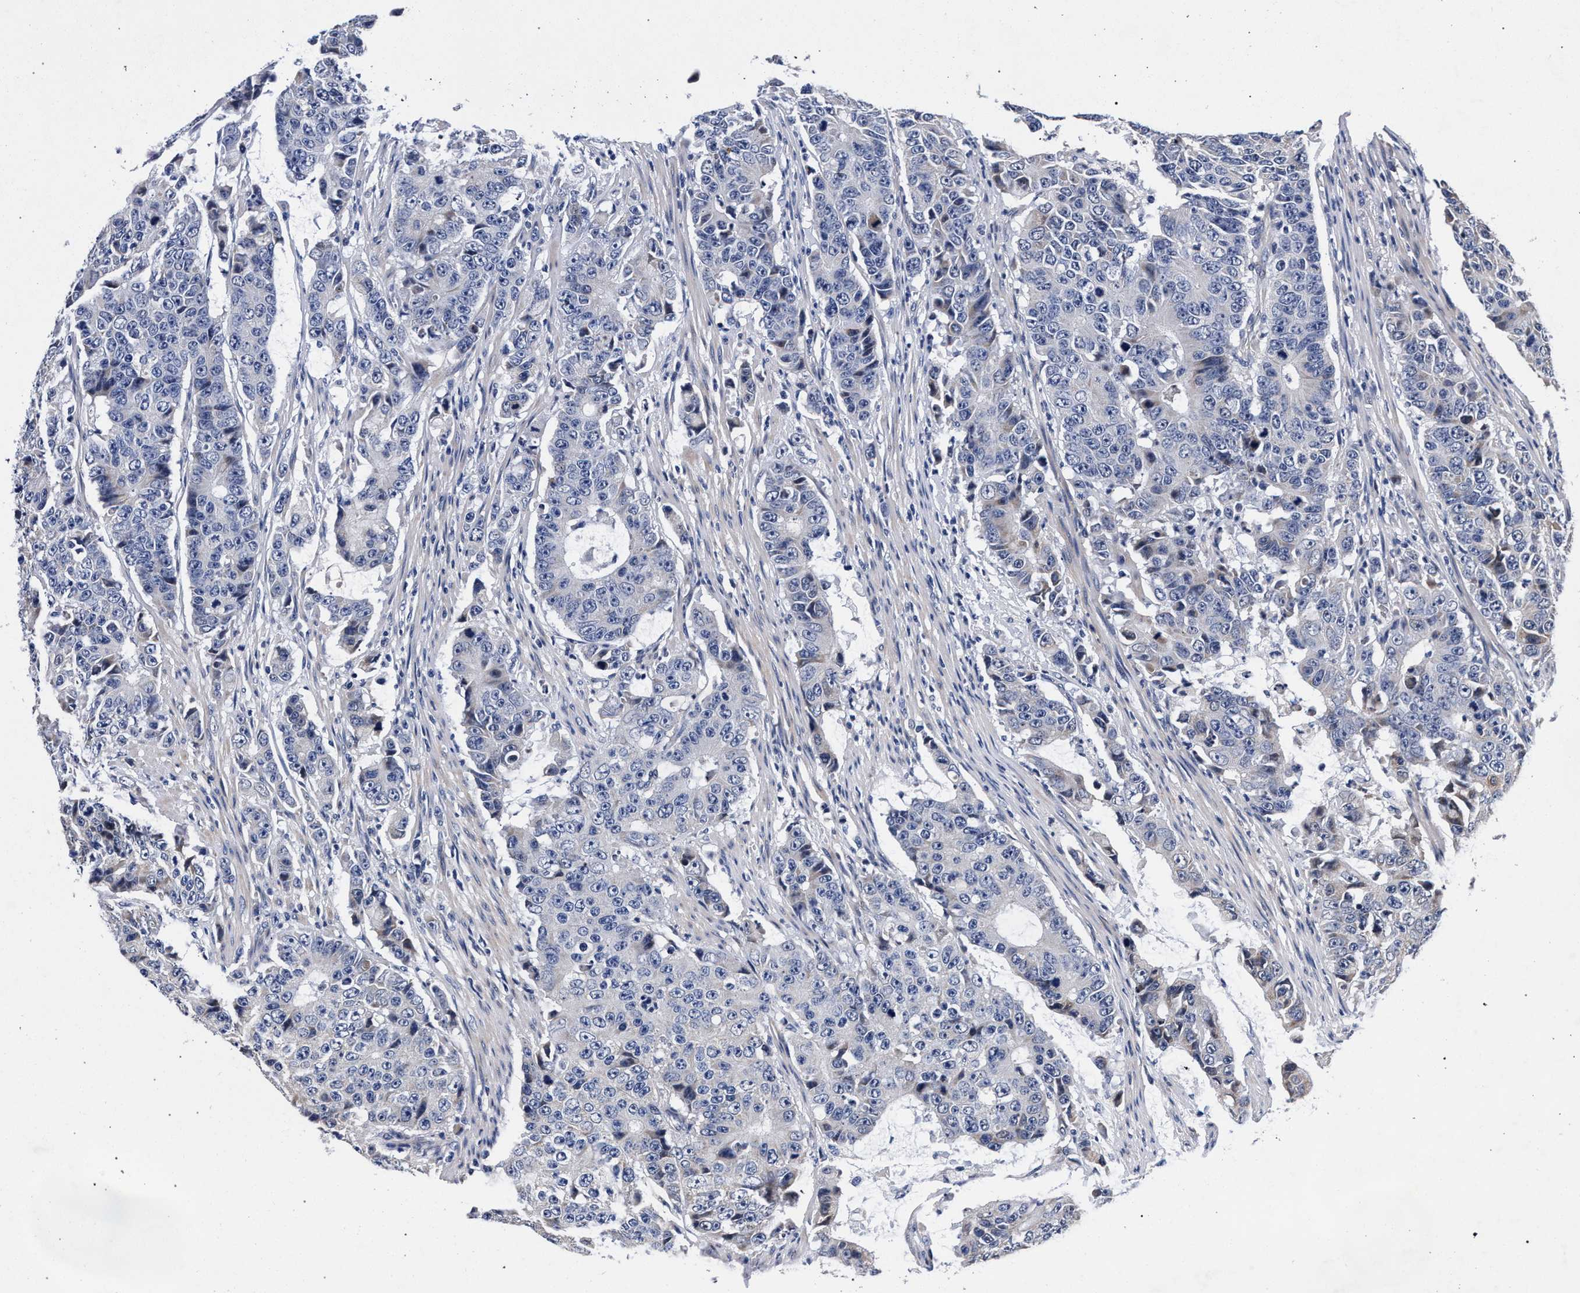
{"staining": {"intensity": "negative", "quantity": "none", "location": "none"}, "tissue": "colorectal cancer", "cell_type": "Tumor cells", "image_type": "cancer", "snomed": [{"axis": "morphology", "description": "Adenocarcinoma, NOS"}, {"axis": "topography", "description": "Colon"}], "caption": "Immunohistochemistry micrograph of neoplastic tissue: colorectal cancer stained with DAB (3,3'-diaminobenzidine) reveals no significant protein expression in tumor cells.", "gene": "CFAP95", "patient": {"sex": "female", "age": 86}}